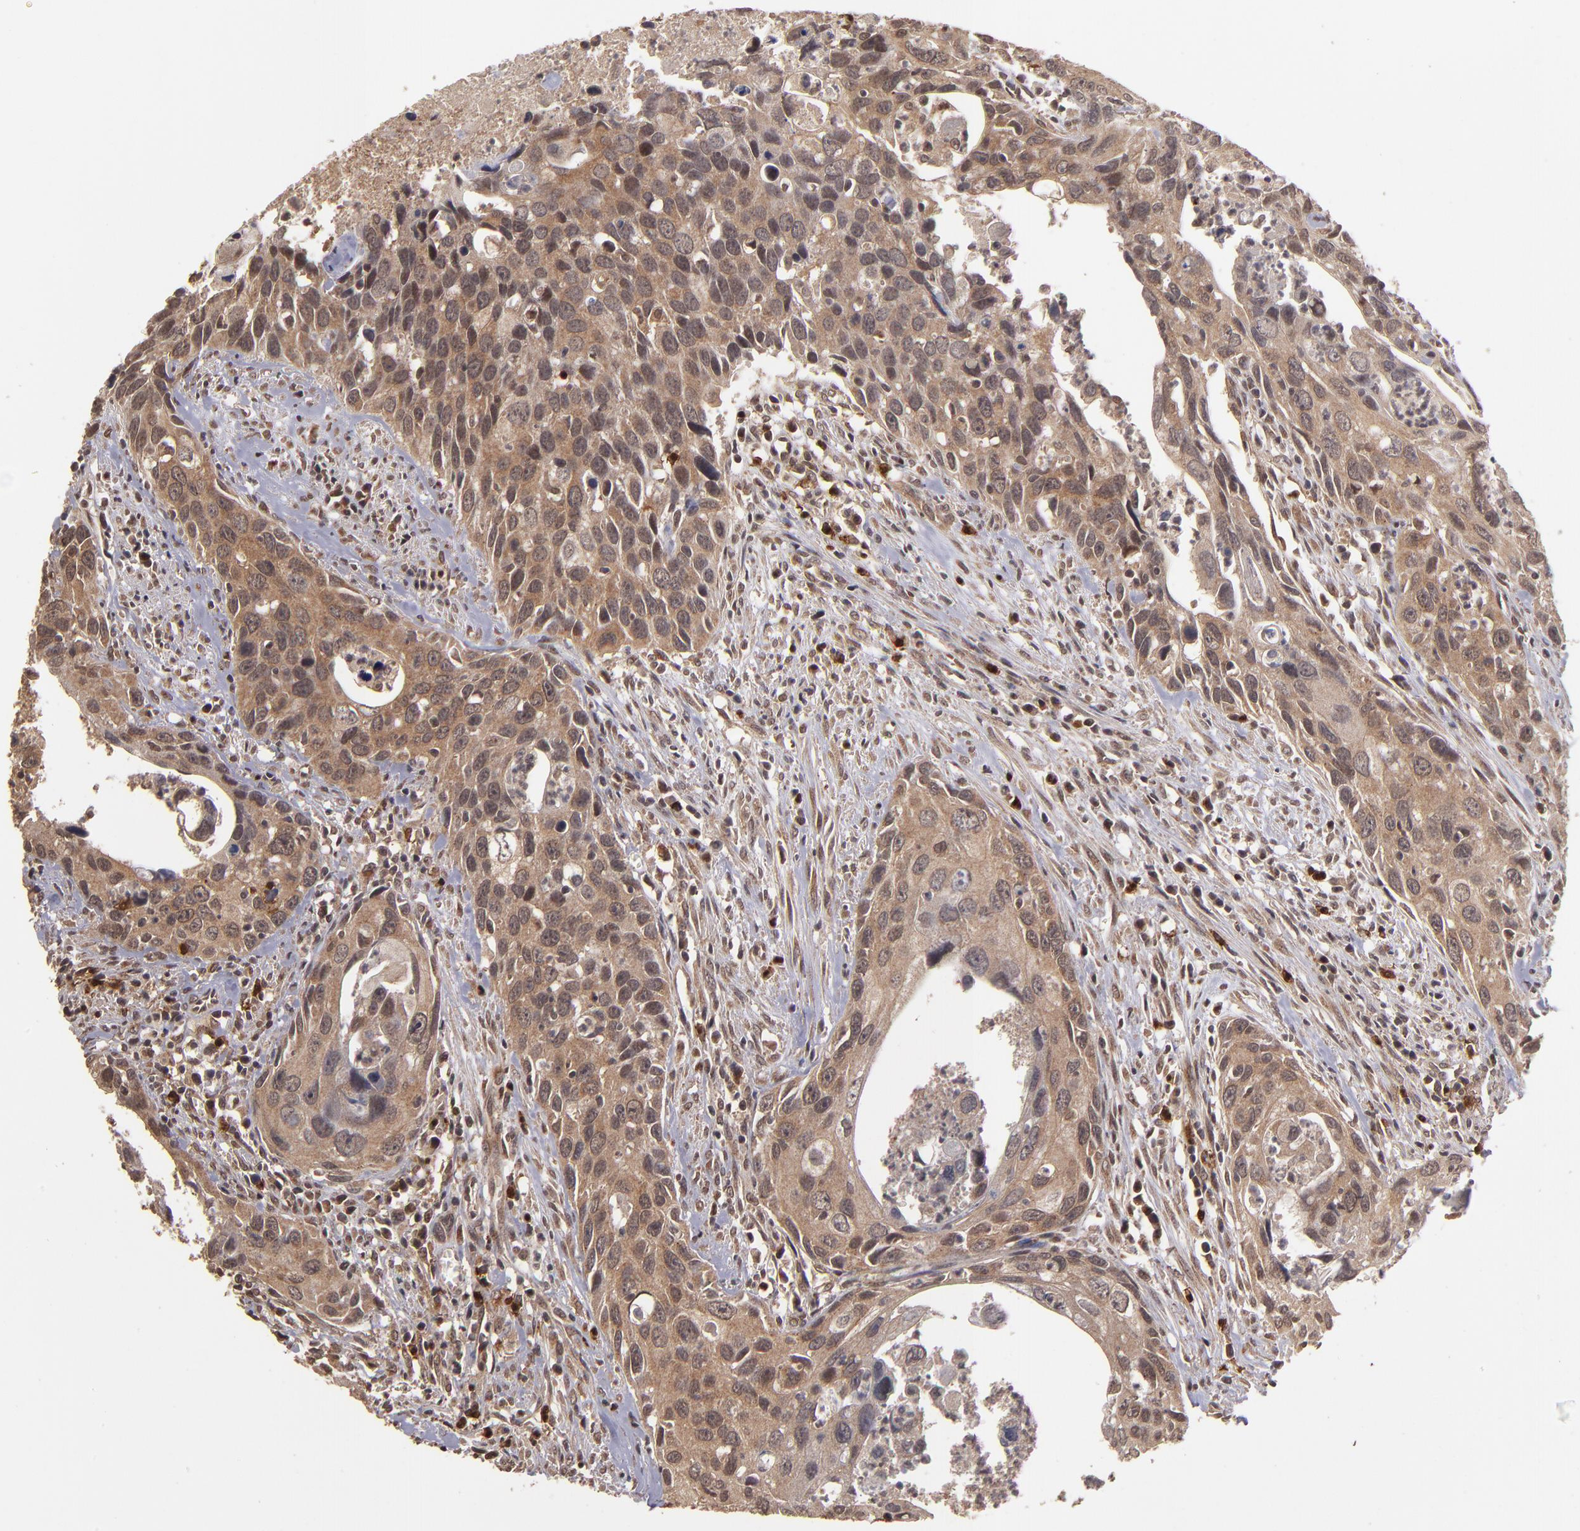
{"staining": {"intensity": "moderate", "quantity": ">75%", "location": "cytoplasmic/membranous"}, "tissue": "urothelial cancer", "cell_type": "Tumor cells", "image_type": "cancer", "snomed": [{"axis": "morphology", "description": "Urothelial carcinoma, High grade"}, {"axis": "topography", "description": "Urinary bladder"}], "caption": "A brown stain labels moderate cytoplasmic/membranous positivity of a protein in urothelial carcinoma (high-grade) tumor cells.", "gene": "NFE2L2", "patient": {"sex": "male", "age": 71}}